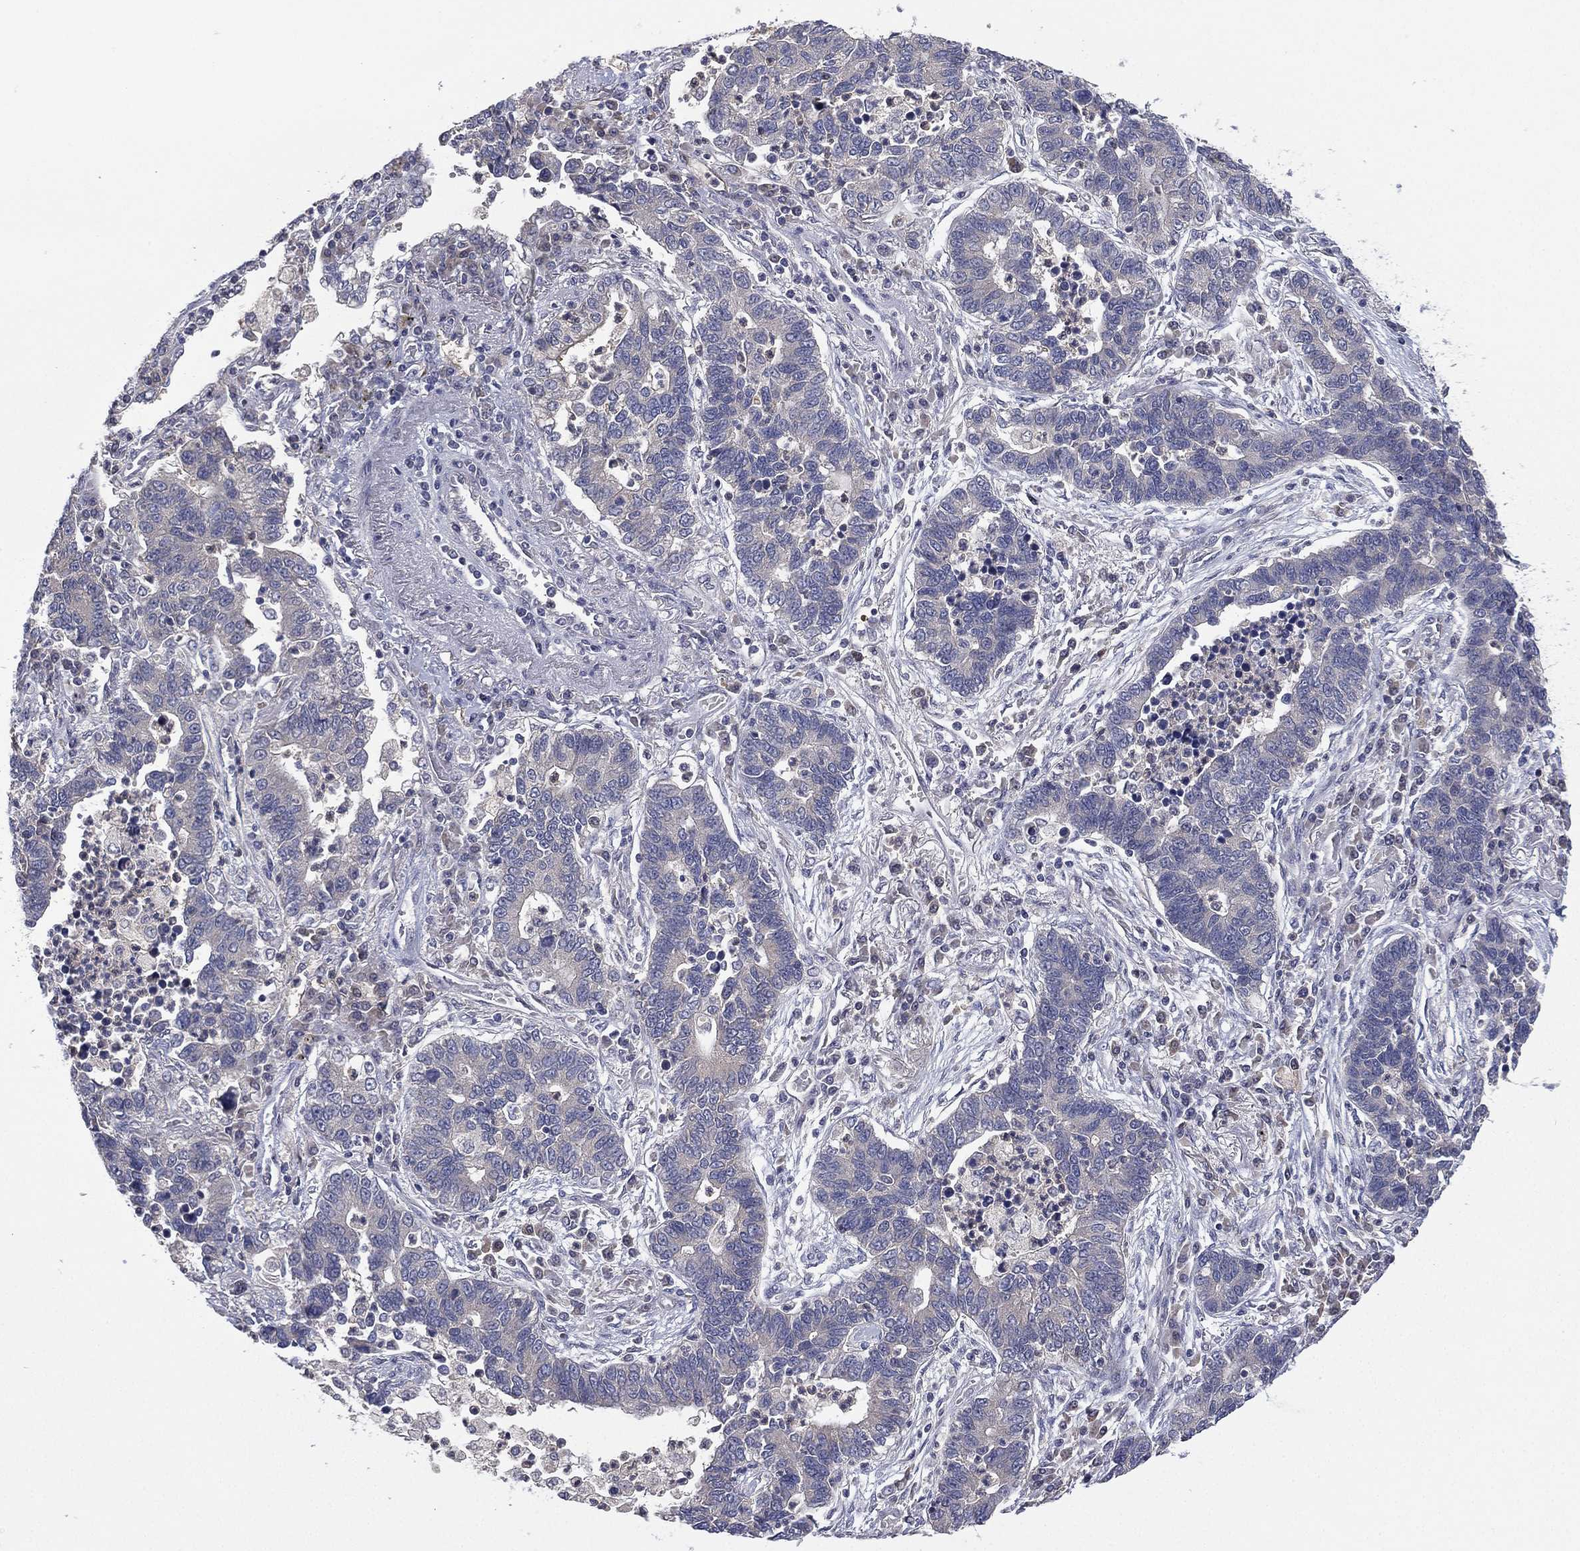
{"staining": {"intensity": "negative", "quantity": "none", "location": "none"}, "tissue": "lung cancer", "cell_type": "Tumor cells", "image_type": "cancer", "snomed": [{"axis": "morphology", "description": "Adenocarcinoma, NOS"}, {"axis": "topography", "description": "Lung"}], "caption": "Adenocarcinoma (lung) was stained to show a protein in brown. There is no significant expression in tumor cells.", "gene": "MPP7", "patient": {"sex": "female", "age": 57}}